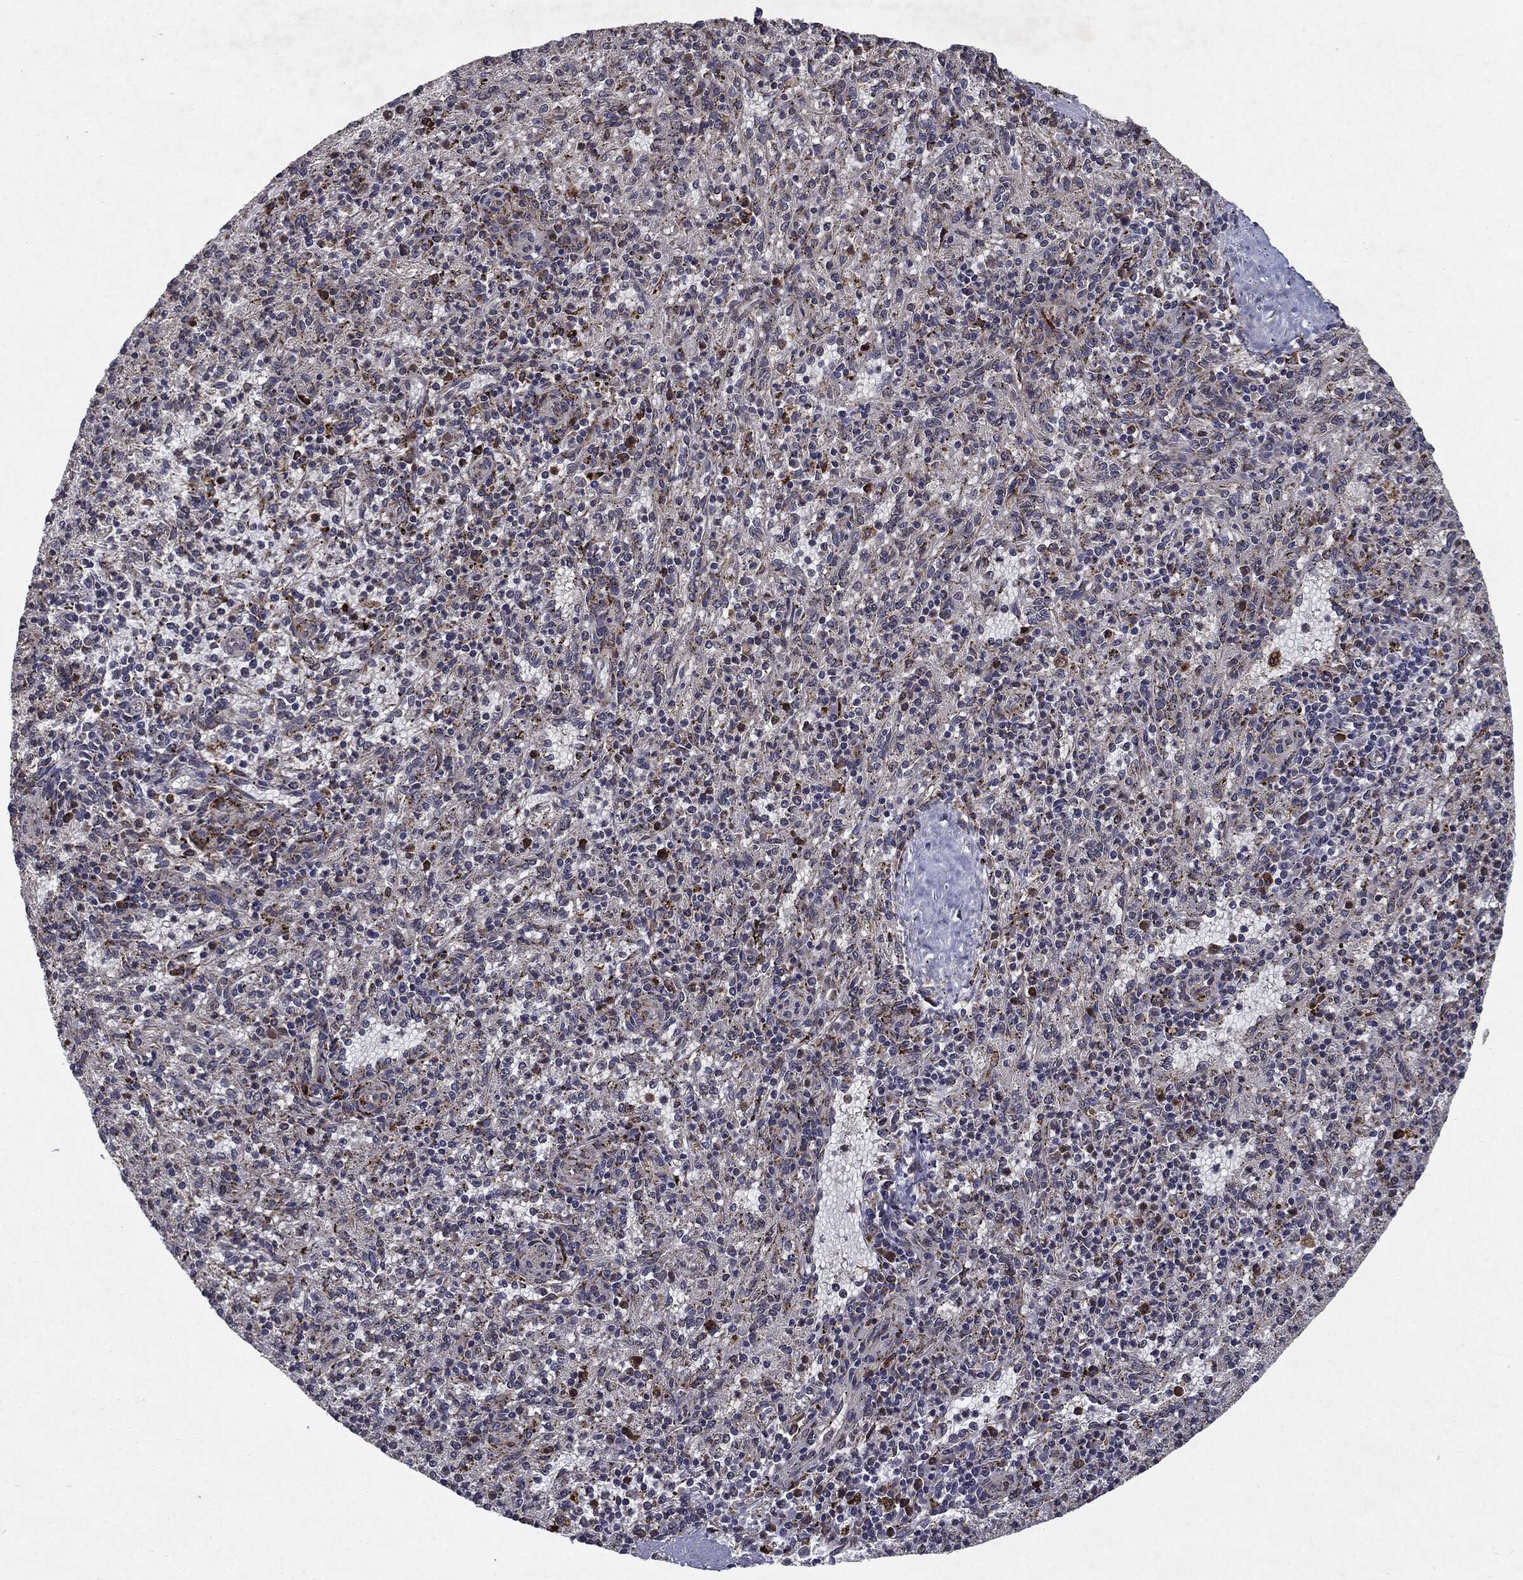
{"staining": {"intensity": "strong", "quantity": "<25%", "location": "cytoplasmic/membranous"}, "tissue": "spleen", "cell_type": "Cells in red pulp", "image_type": "normal", "snomed": [{"axis": "morphology", "description": "Normal tissue, NOS"}, {"axis": "topography", "description": "Spleen"}], "caption": "Immunohistochemical staining of benign human spleen reveals strong cytoplasmic/membranous protein expression in approximately <25% of cells in red pulp.", "gene": "HDAC5", "patient": {"sex": "male", "age": 60}}